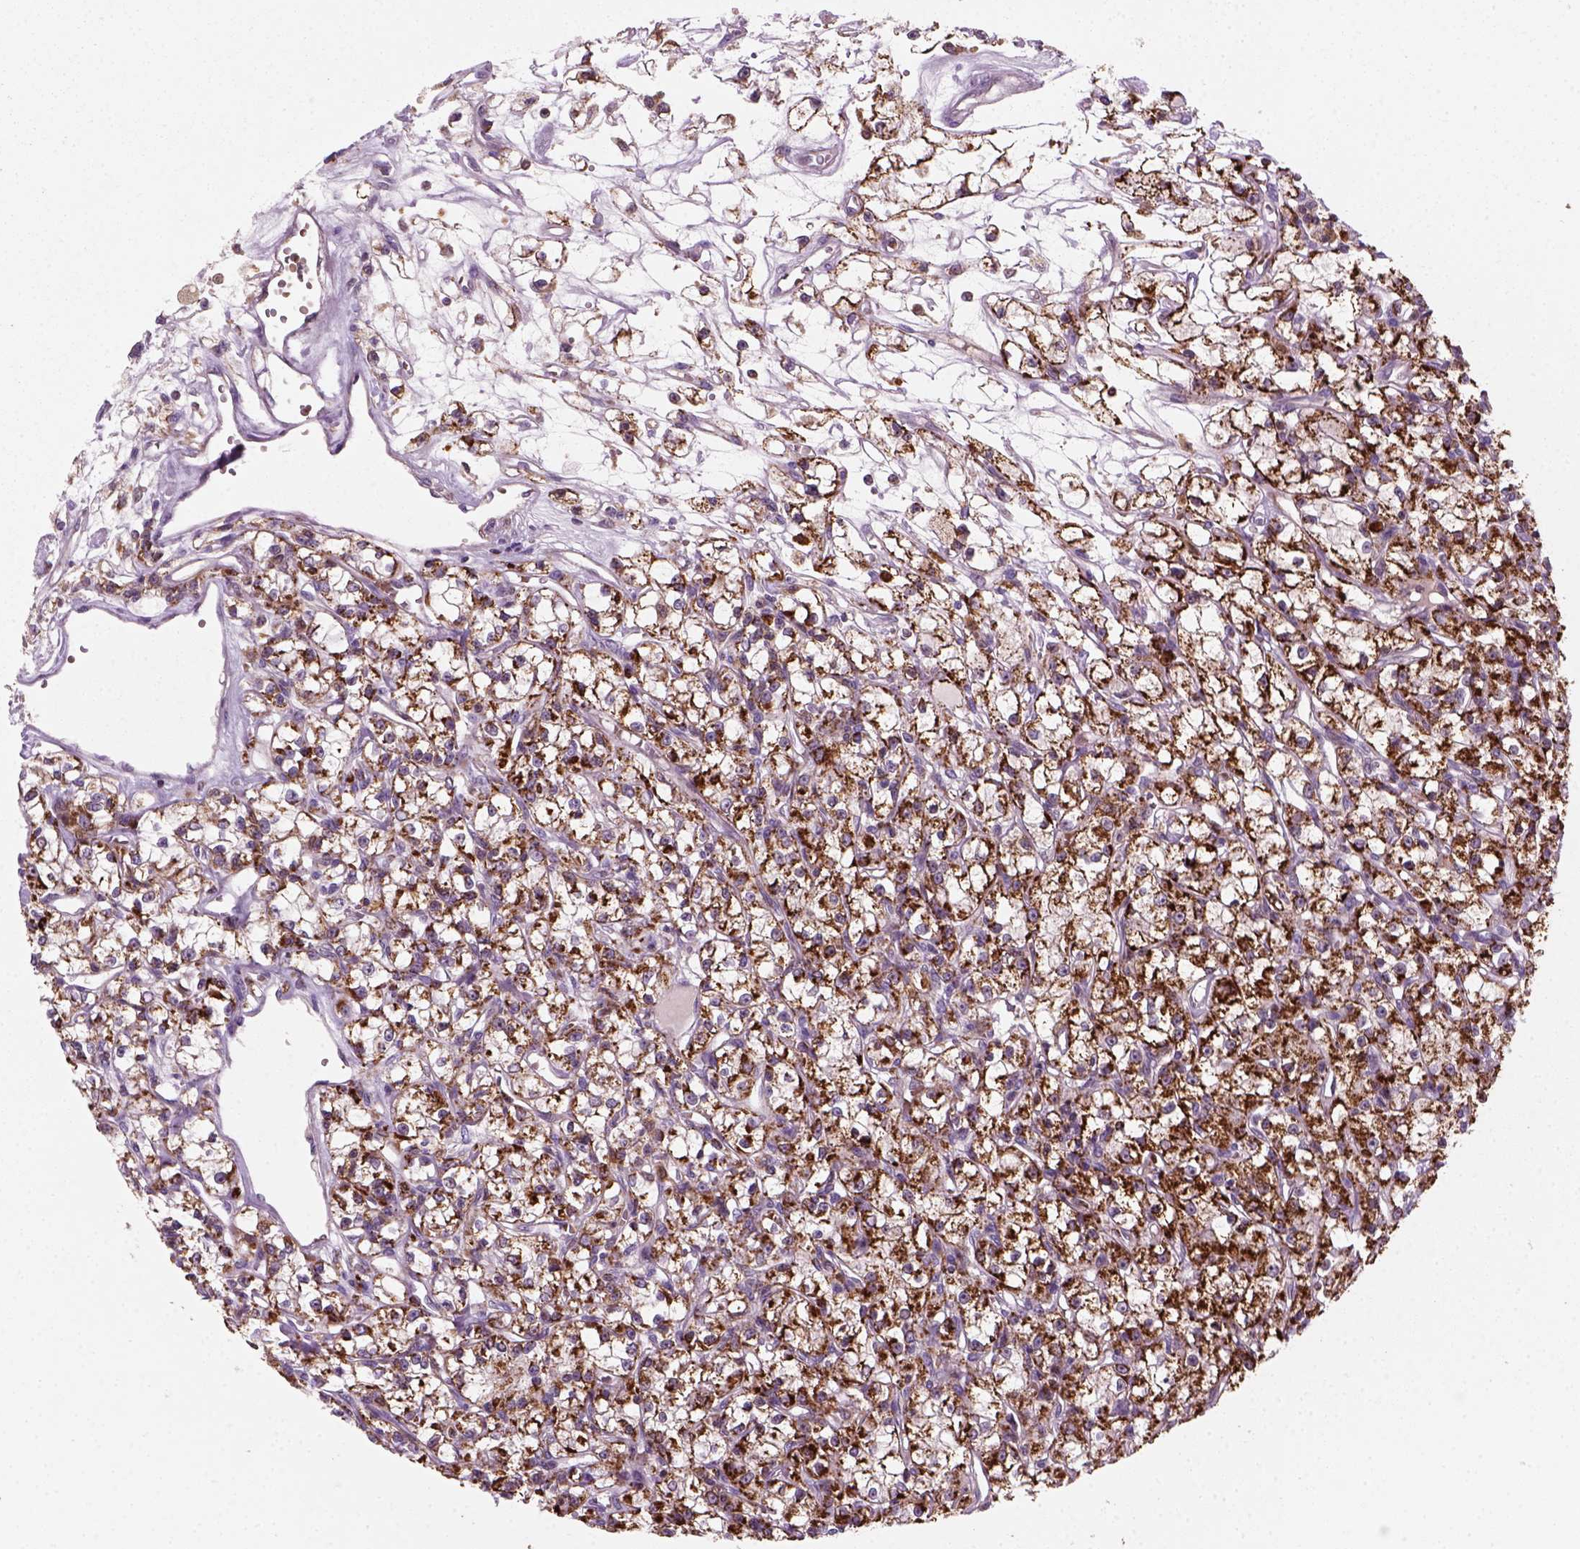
{"staining": {"intensity": "strong", "quantity": ">75%", "location": "cytoplasmic/membranous"}, "tissue": "renal cancer", "cell_type": "Tumor cells", "image_type": "cancer", "snomed": [{"axis": "morphology", "description": "Adenocarcinoma, NOS"}, {"axis": "topography", "description": "Kidney"}], "caption": "Adenocarcinoma (renal) stained with a protein marker reveals strong staining in tumor cells.", "gene": "NUDT16L1", "patient": {"sex": "female", "age": 59}}